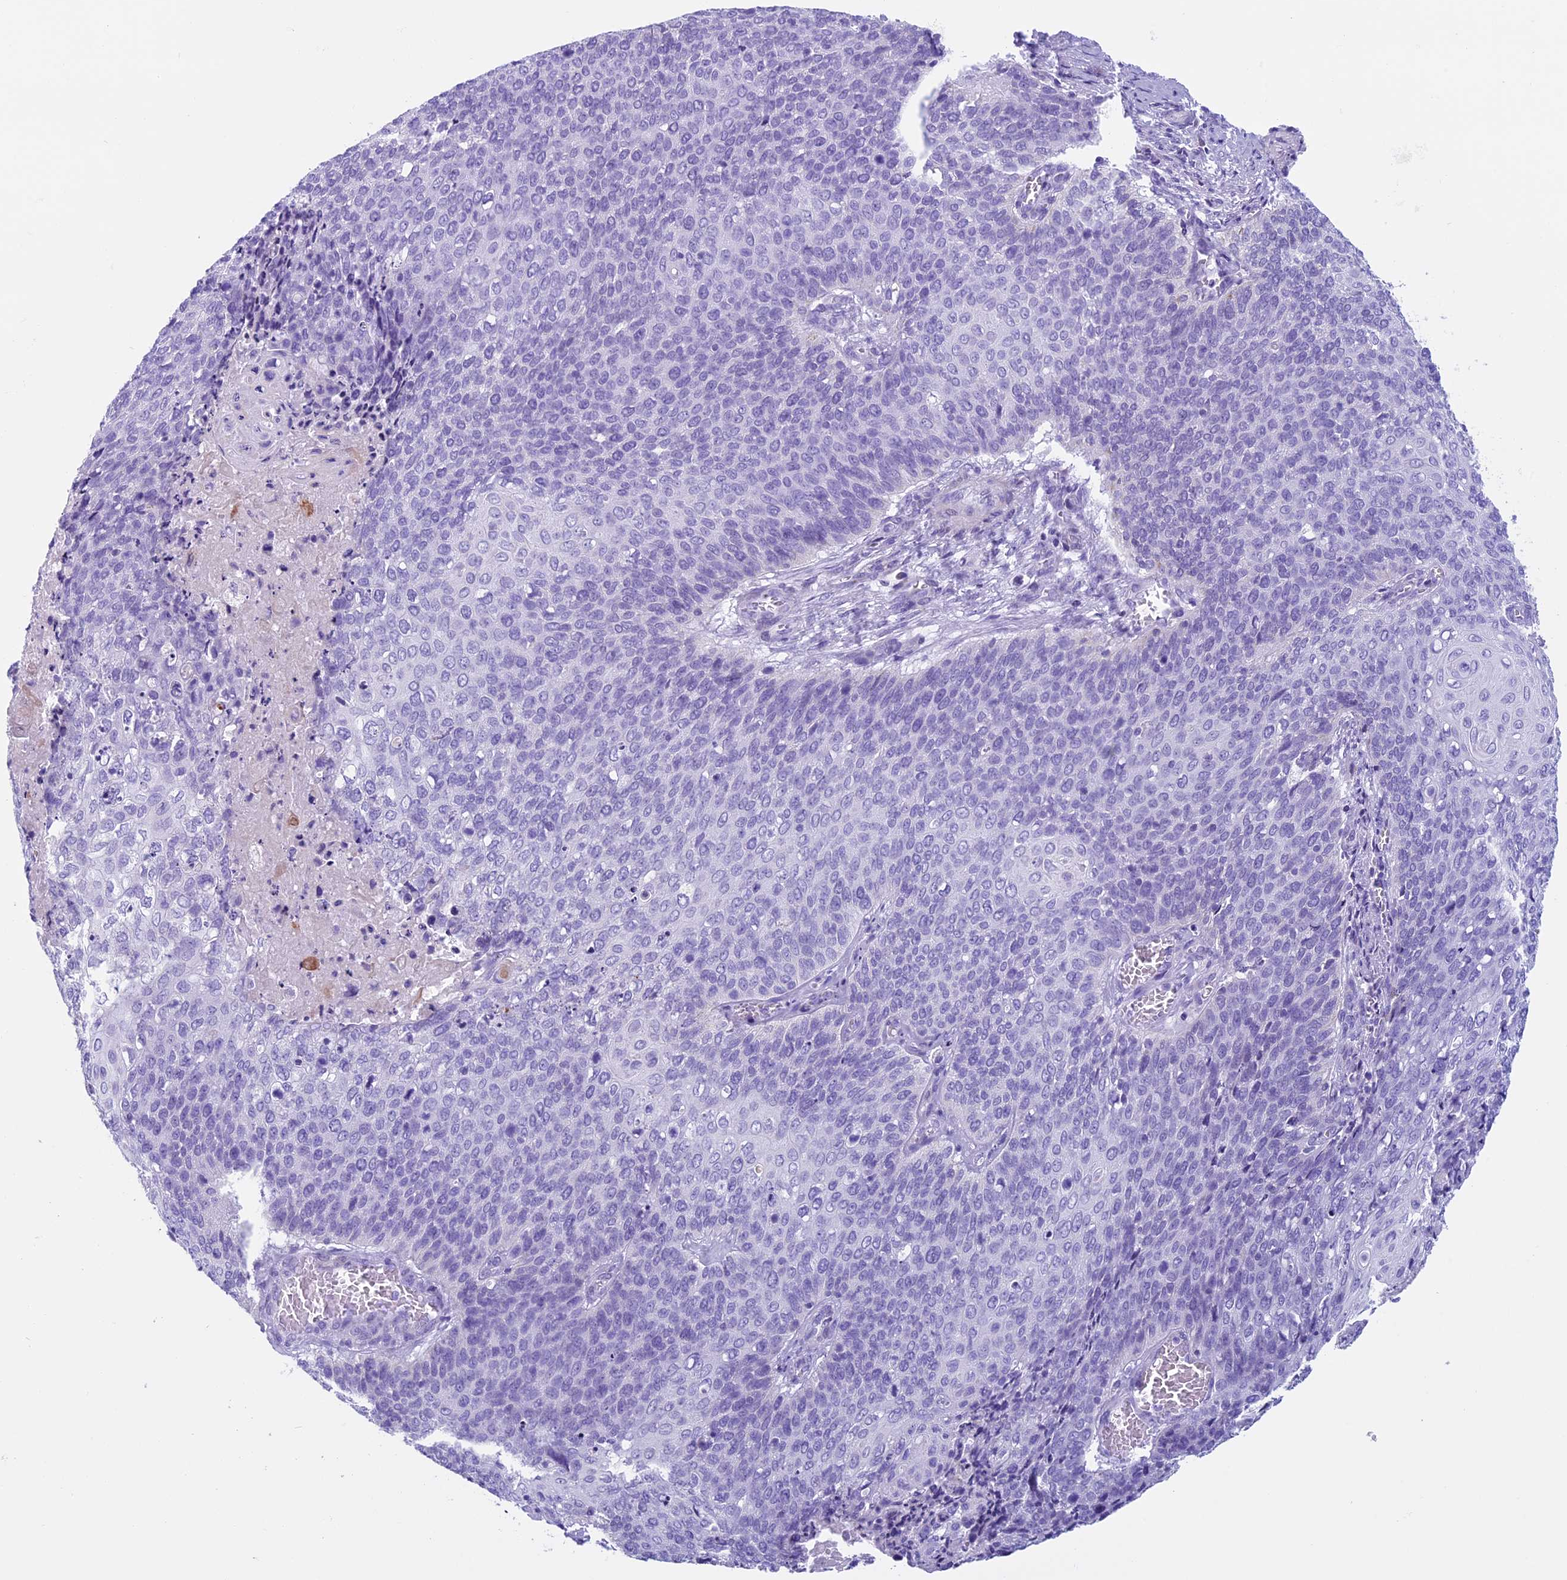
{"staining": {"intensity": "negative", "quantity": "none", "location": "none"}, "tissue": "cervical cancer", "cell_type": "Tumor cells", "image_type": "cancer", "snomed": [{"axis": "morphology", "description": "Squamous cell carcinoma, NOS"}, {"axis": "topography", "description": "Cervix"}], "caption": "DAB immunohistochemical staining of squamous cell carcinoma (cervical) reveals no significant positivity in tumor cells.", "gene": "ZNF563", "patient": {"sex": "female", "age": 39}}